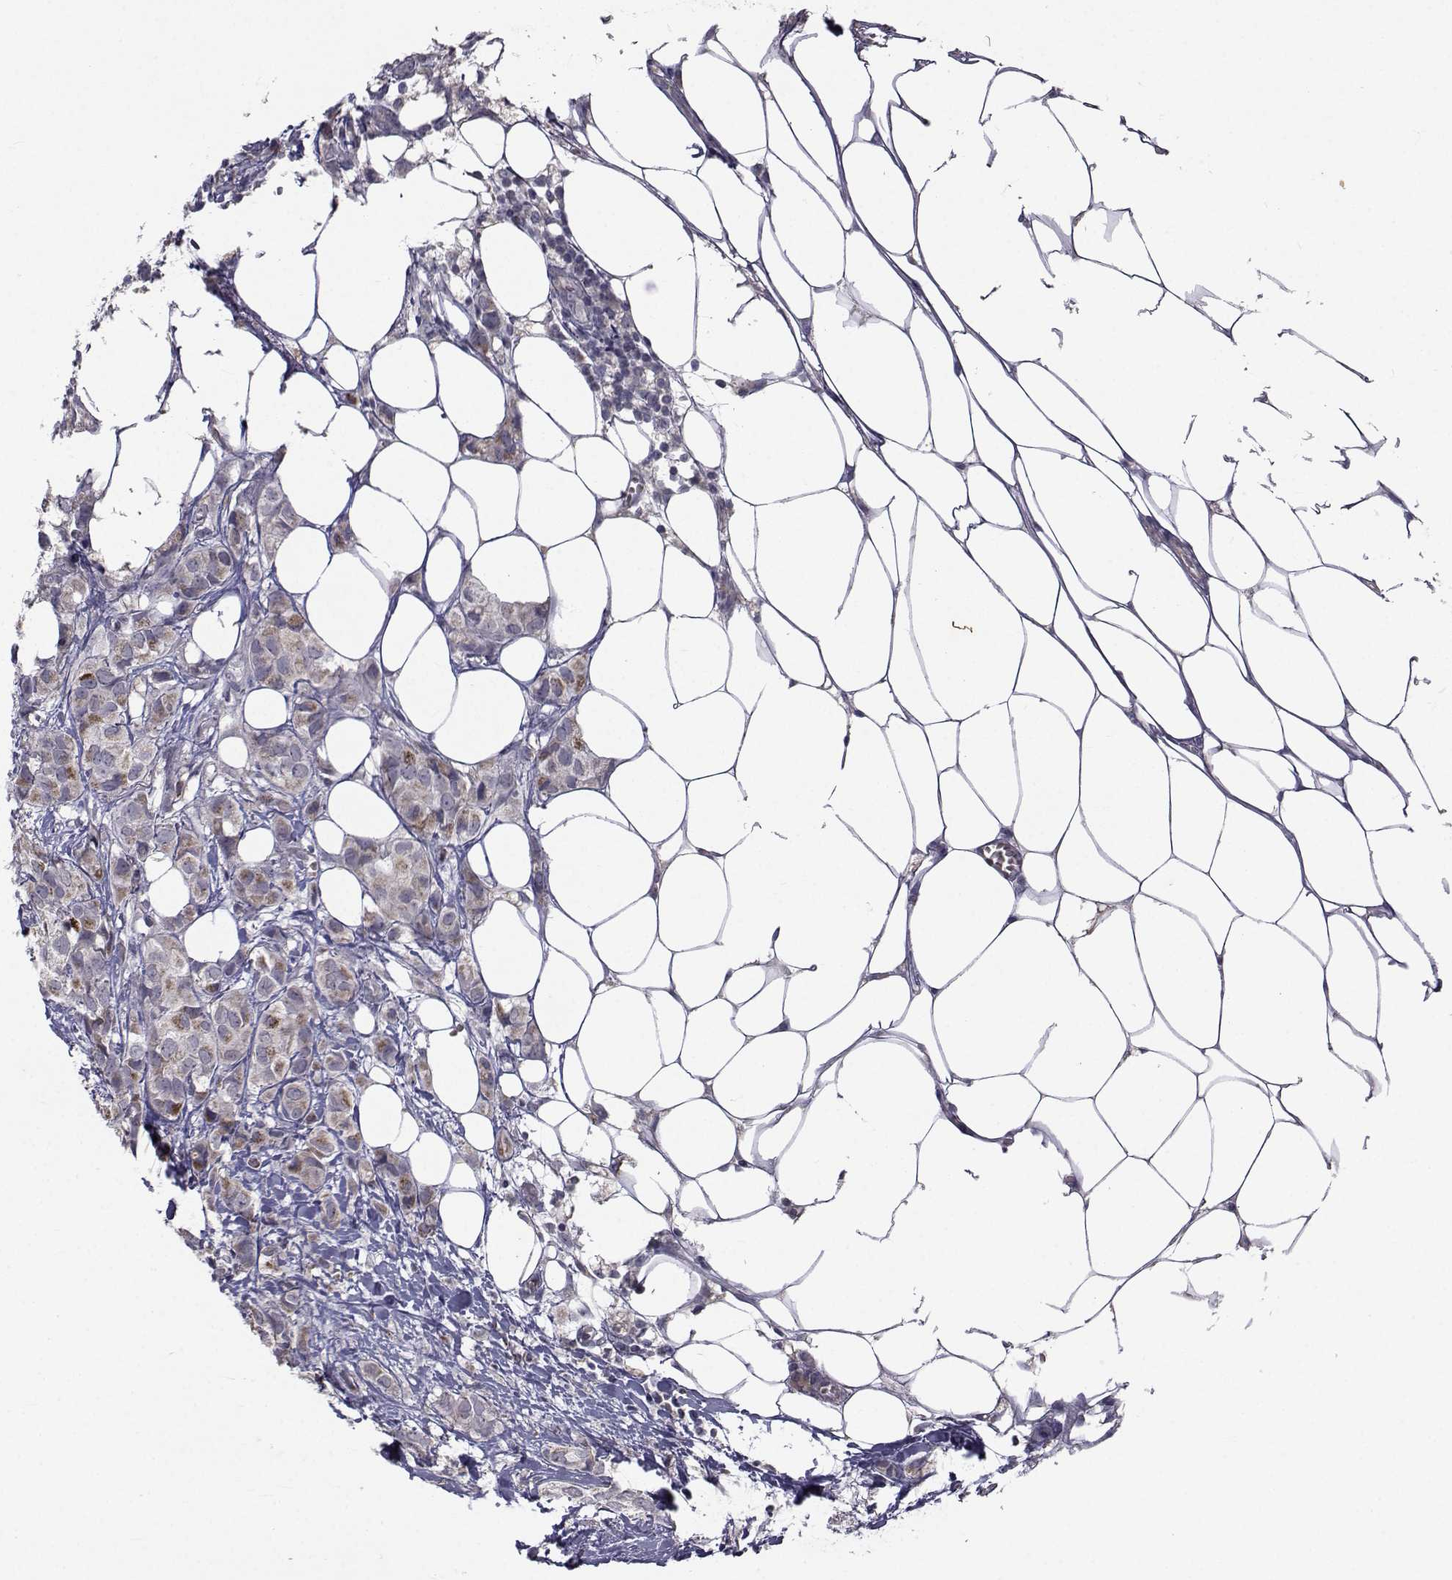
{"staining": {"intensity": "moderate", "quantity": "25%-75%", "location": "cytoplasmic/membranous"}, "tissue": "breast cancer", "cell_type": "Tumor cells", "image_type": "cancer", "snomed": [{"axis": "morphology", "description": "Duct carcinoma"}, {"axis": "topography", "description": "Breast"}], "caption": "Infiltrating ductal carcinoma (breast) stained with DAB (3,3'-diaminobenzidine) immunohistochemistry demonstrates medium levels of moderate cytoplasmic/membranous staining in approximately 25%-75% of tumor cells.", "gene": "FDXR", "patient": {"sex": "female", "age": 85}}